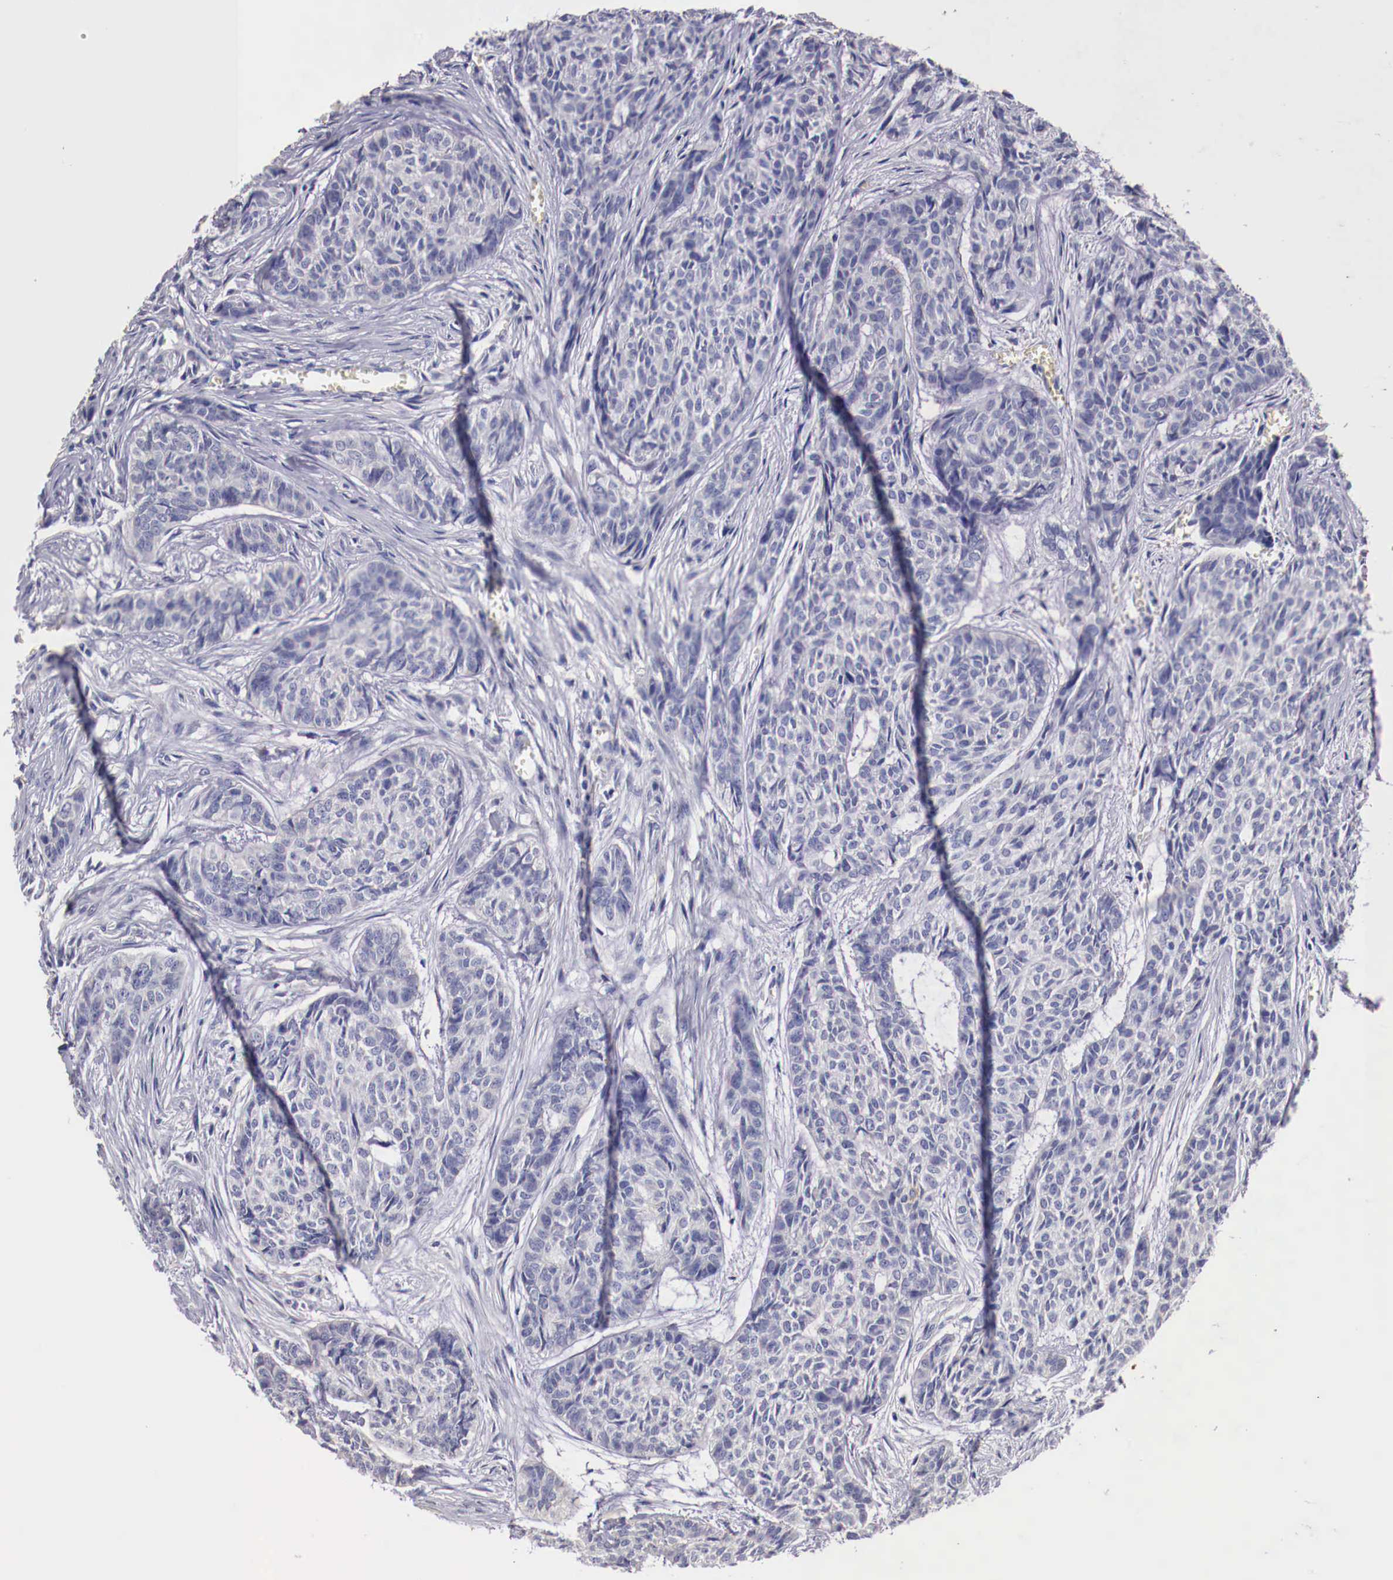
{"staining": {"intensity": "negative", "quantity": "none", "location": "none"}, "tissue": "skin cancer", "cell_type": "Tumor cells", "image_type": "cancer", "snomed": [{"axis": "morphology", "description": "Normal tissue, NOS"}, {"axis": "morphology", "description": "Basal cell carcinoma"}, {"axis": "topography", "description": "Skin"}], "caption": "A high-resolution image shows immunohistochemistry staining of skin basal cell carcinoma, which demonstrates no significant expression in tumor cells.", "gene": "PITPNA", "patient": {"sex": "female", "age": 65}}